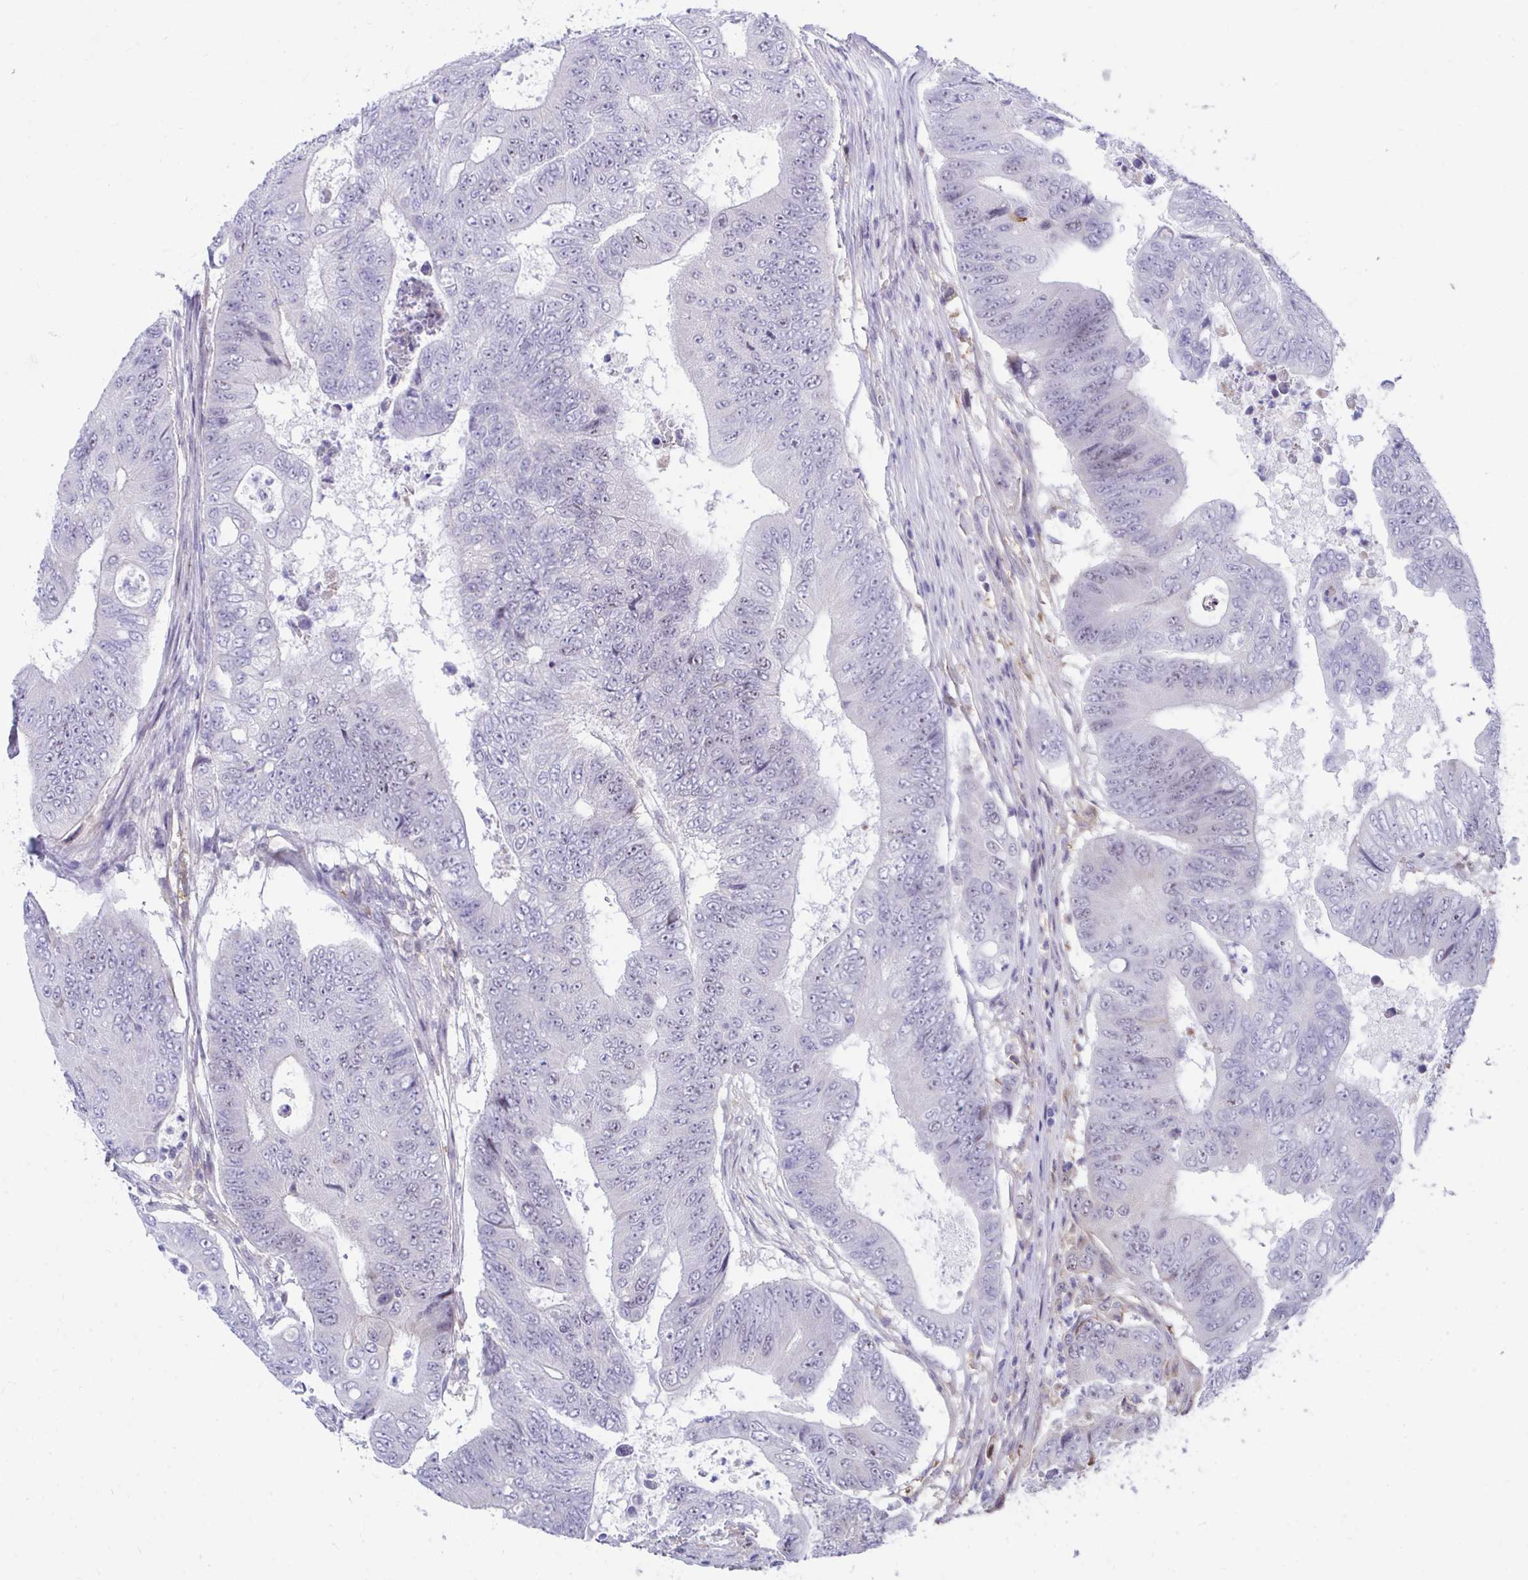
{"staining": {"intensity": "weak", "quantity": "25%-75%", "location": "nuclear"}, "tissue": "colorectal cancer", "cell_type": "Tumor cells", "image_type": "cancer", "snomed": [{"axis": "morphology", "description": "Adenocarcinoma, NOS"}, {"axis": "topography", "description": "Colon"}], "caption": "A photomicrograph showing weak nuclear staining in about 25%-75% of tumor cells in colorectal adenocarcinoma, as visualized by brown immunohistochemical staining.", "gene": "CENPQ", "patient": {"sex": "female", "age": 48}}